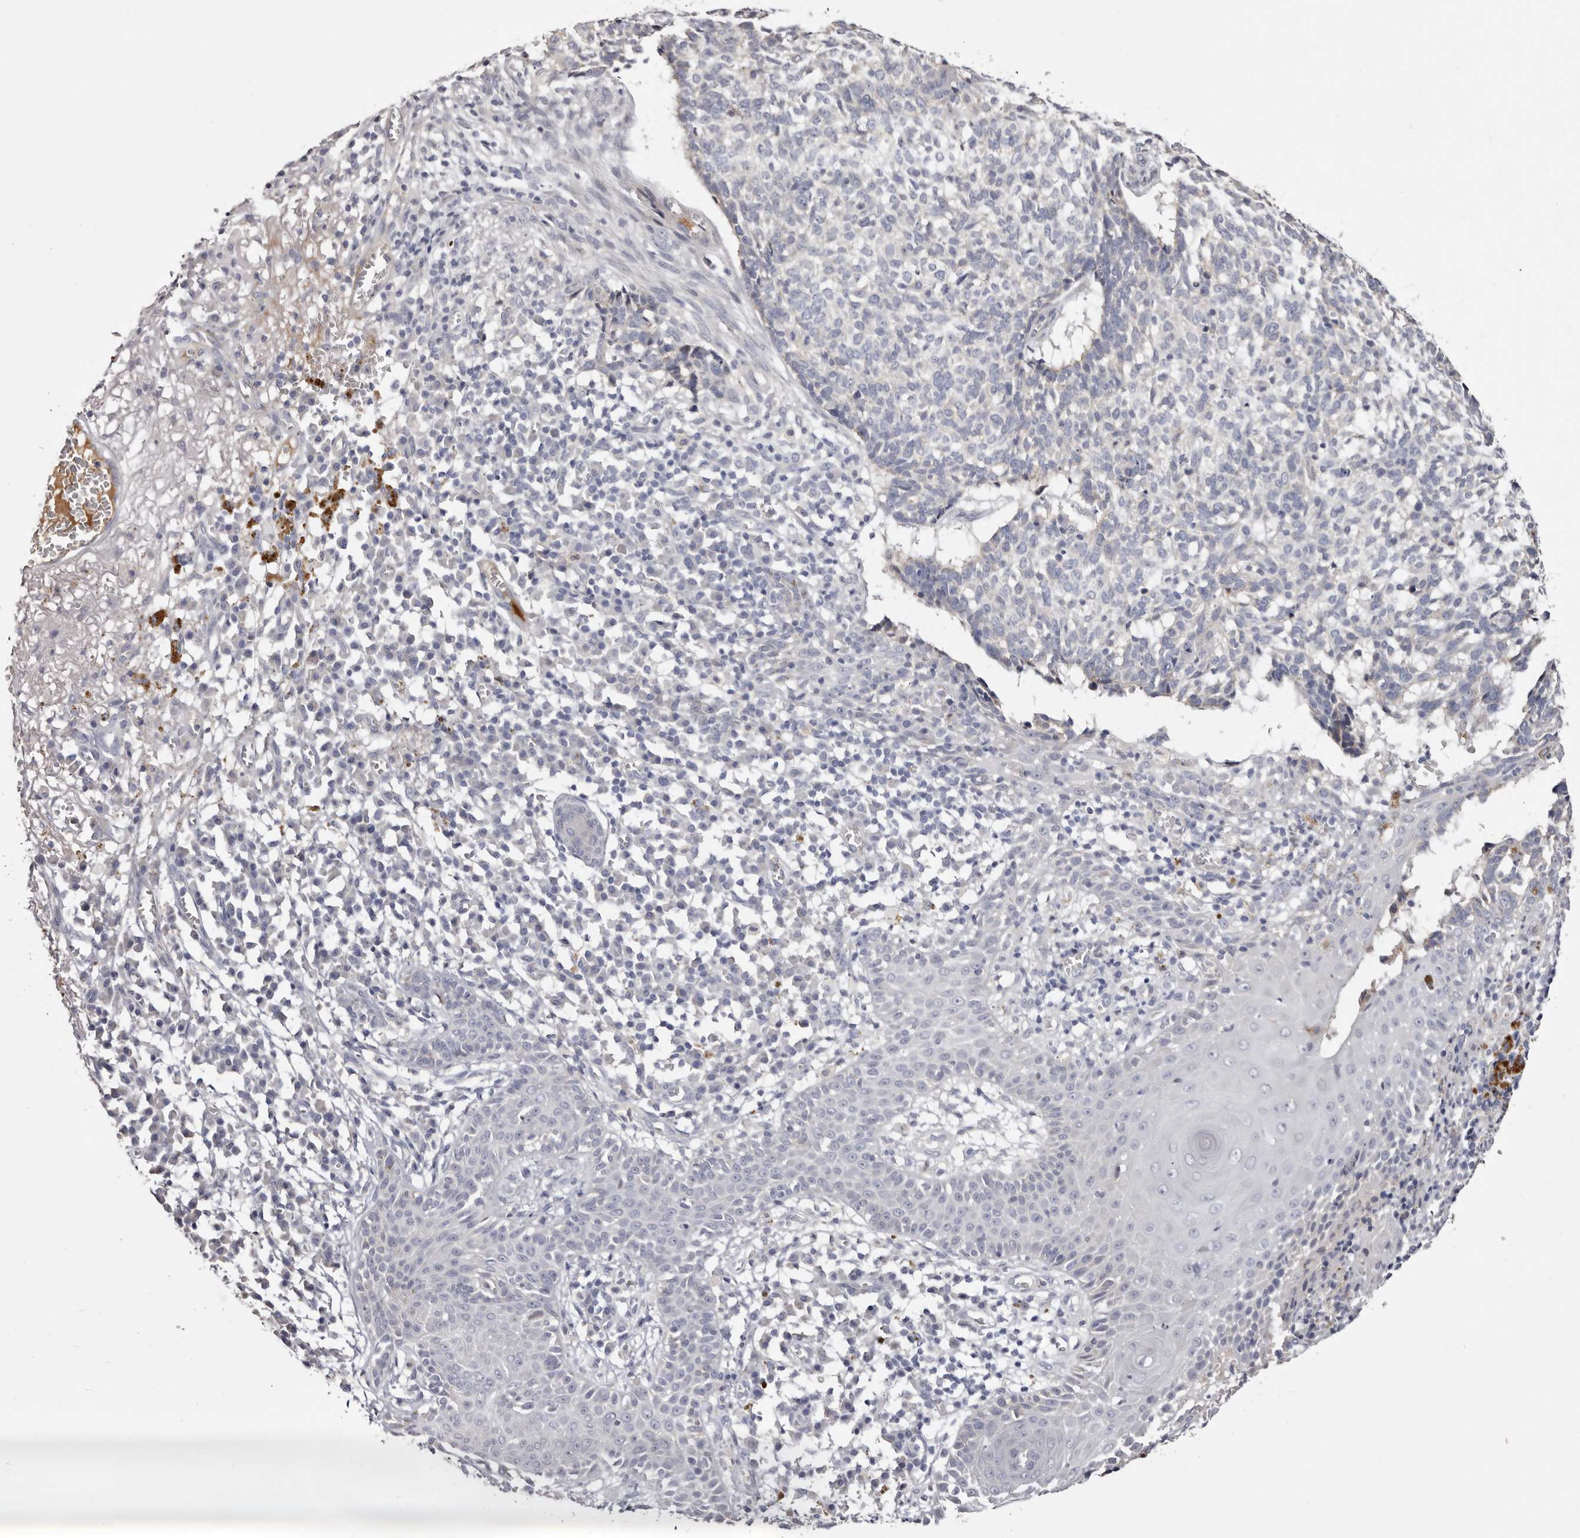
{"staining": {"intensity": "negative", "quantity": "none", "location": "none"}, "tissue": "skin cancer", "cell_type": "Tumor cells", "image_type": "cancer", "snomed": [{"axis": "morphology", "description": "Basal cell carcinoma"}, {"axis": "topography", "description": "Skin"}], "caption": "The photomicrograph demonstrates no staining of tumor cells in skin cancer (basal cell carcinoma). Nuclei are stained in blue.", "gene": "LMLN", "patient": {"sex": "male", "age": 85}}